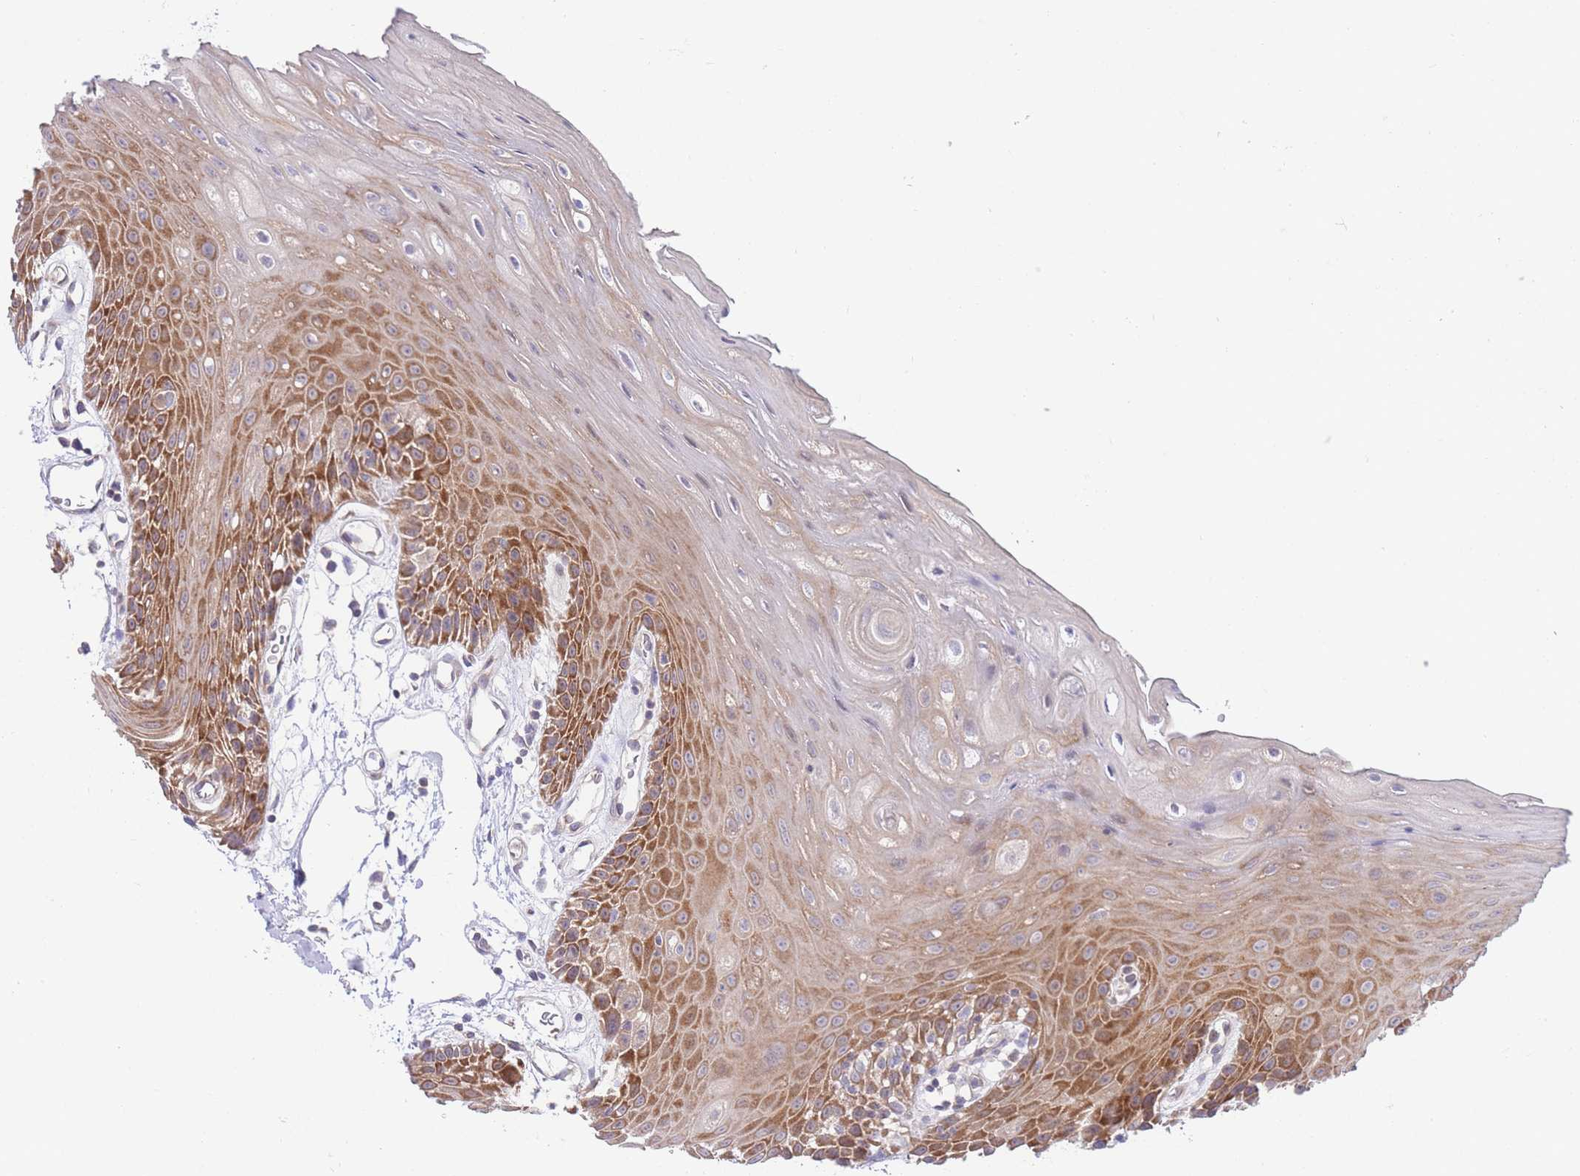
{"staining": {"intensity": "moderate", "quantity": ">75%", "location": "cytoplasmic/membranous"}, "tissue": "oral mucosa", "cell_type": "Squamous epithelial cells", "image_type": "normal", "snomed": [{"axis": "morphology", "description": "Normal tissue, NOS"}, {"axis": "topography", "description": "Oral tissue"}, {"axis": "topography", "description": "Tounge, NOS"}], "caption": "The histopathology image exhibits staining of normal oral mucosa, revealing moderate cytoplasmic/membranous protein staining (brown color) within squamous epithelial cells.", "gene": "BOLA2B", "patient": {"sex": "female", "age": 59}}